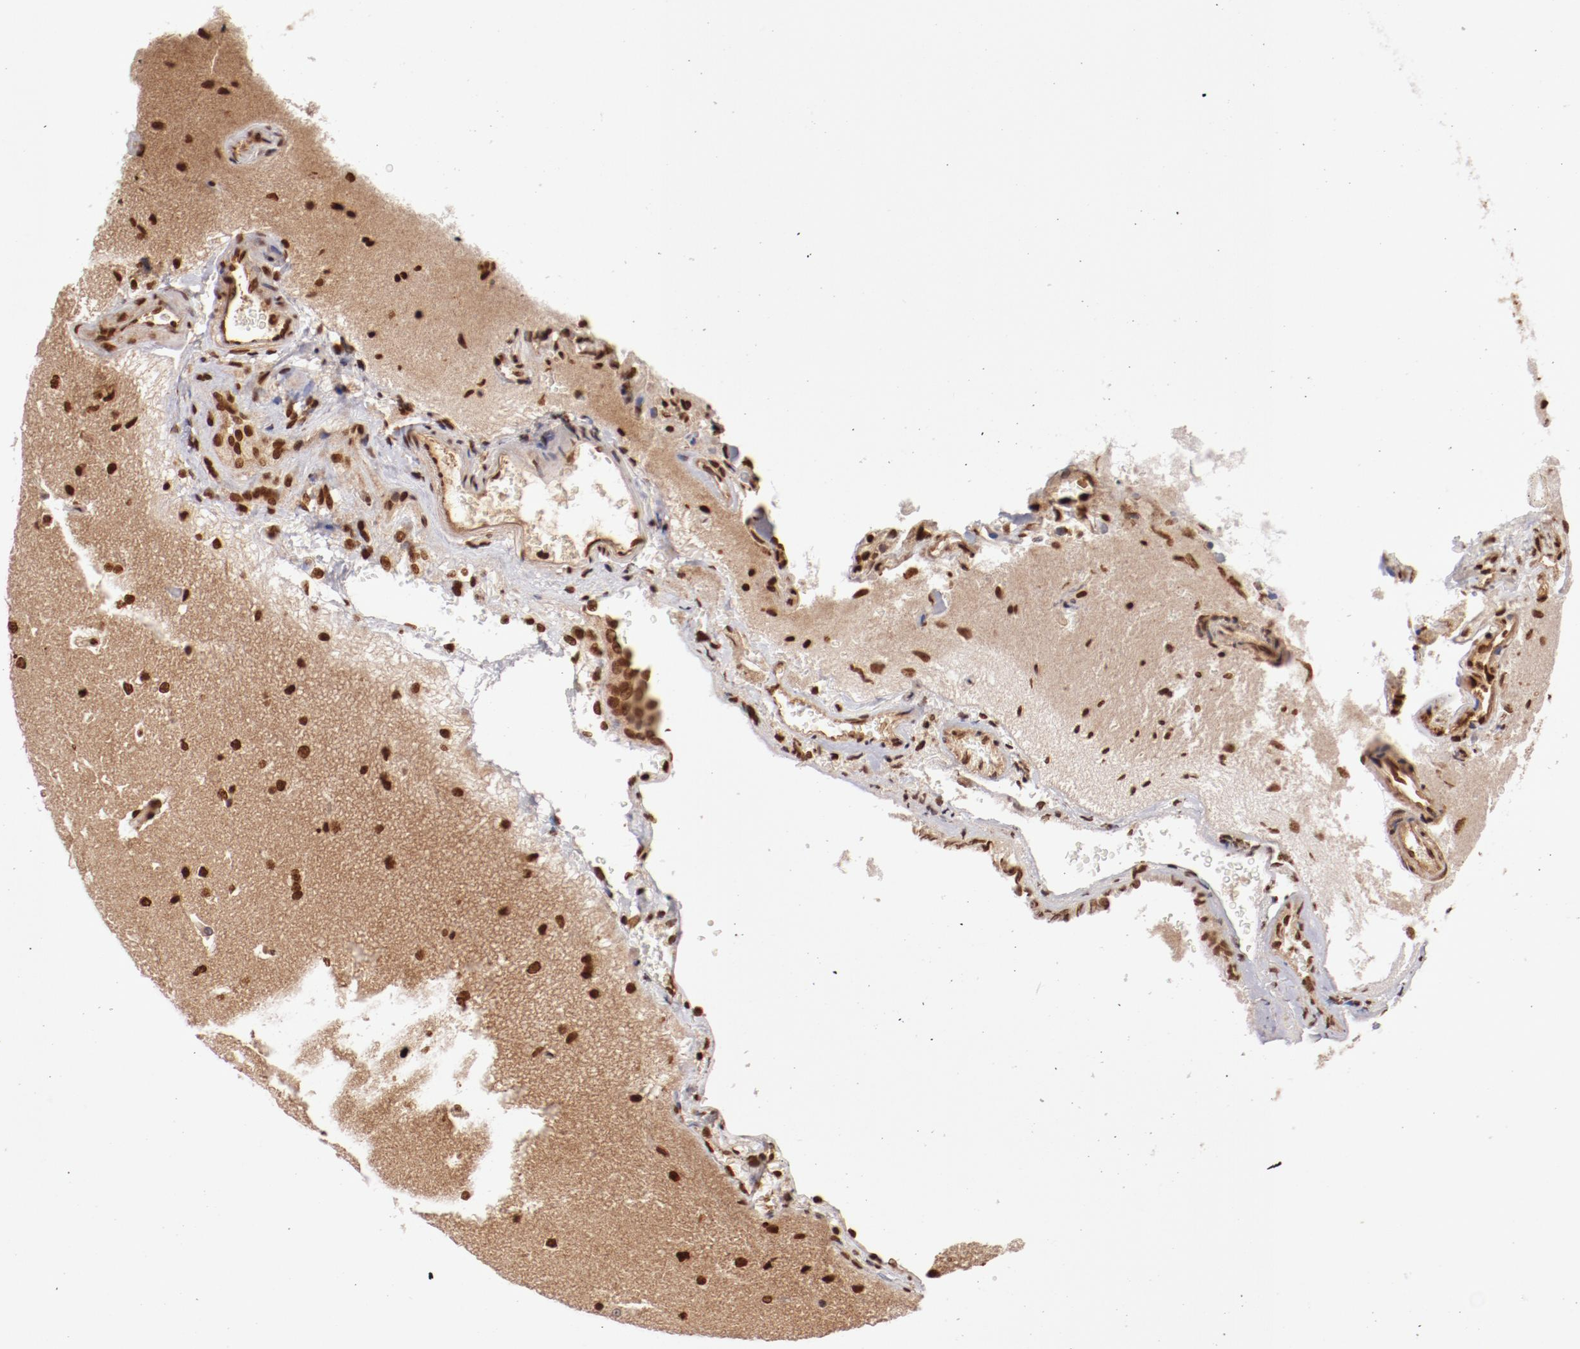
{"staining": {"intensity": "moderate", "quantity": ">75%", "location": "nuclear"}, "tissue": "glioma", "cell_type": "Tumor cells", "image_type": "cancer", "snomed": [{"axis": "morphology", "description": "Glioma, malignant, Low grade"}, {"axis": "topography", "description": "Cerebral cortex"}], "caption": "IHC photomicrograph of neoplastic tissue: glioma stained using immunohistochemistry reveals medium levels of moderate protein expression localized specifically in the nuclear of tumor cells, appearing as a nuclear brown color.", "gene": "ABL2", "patient": {"sex": "female", "age": 47}}